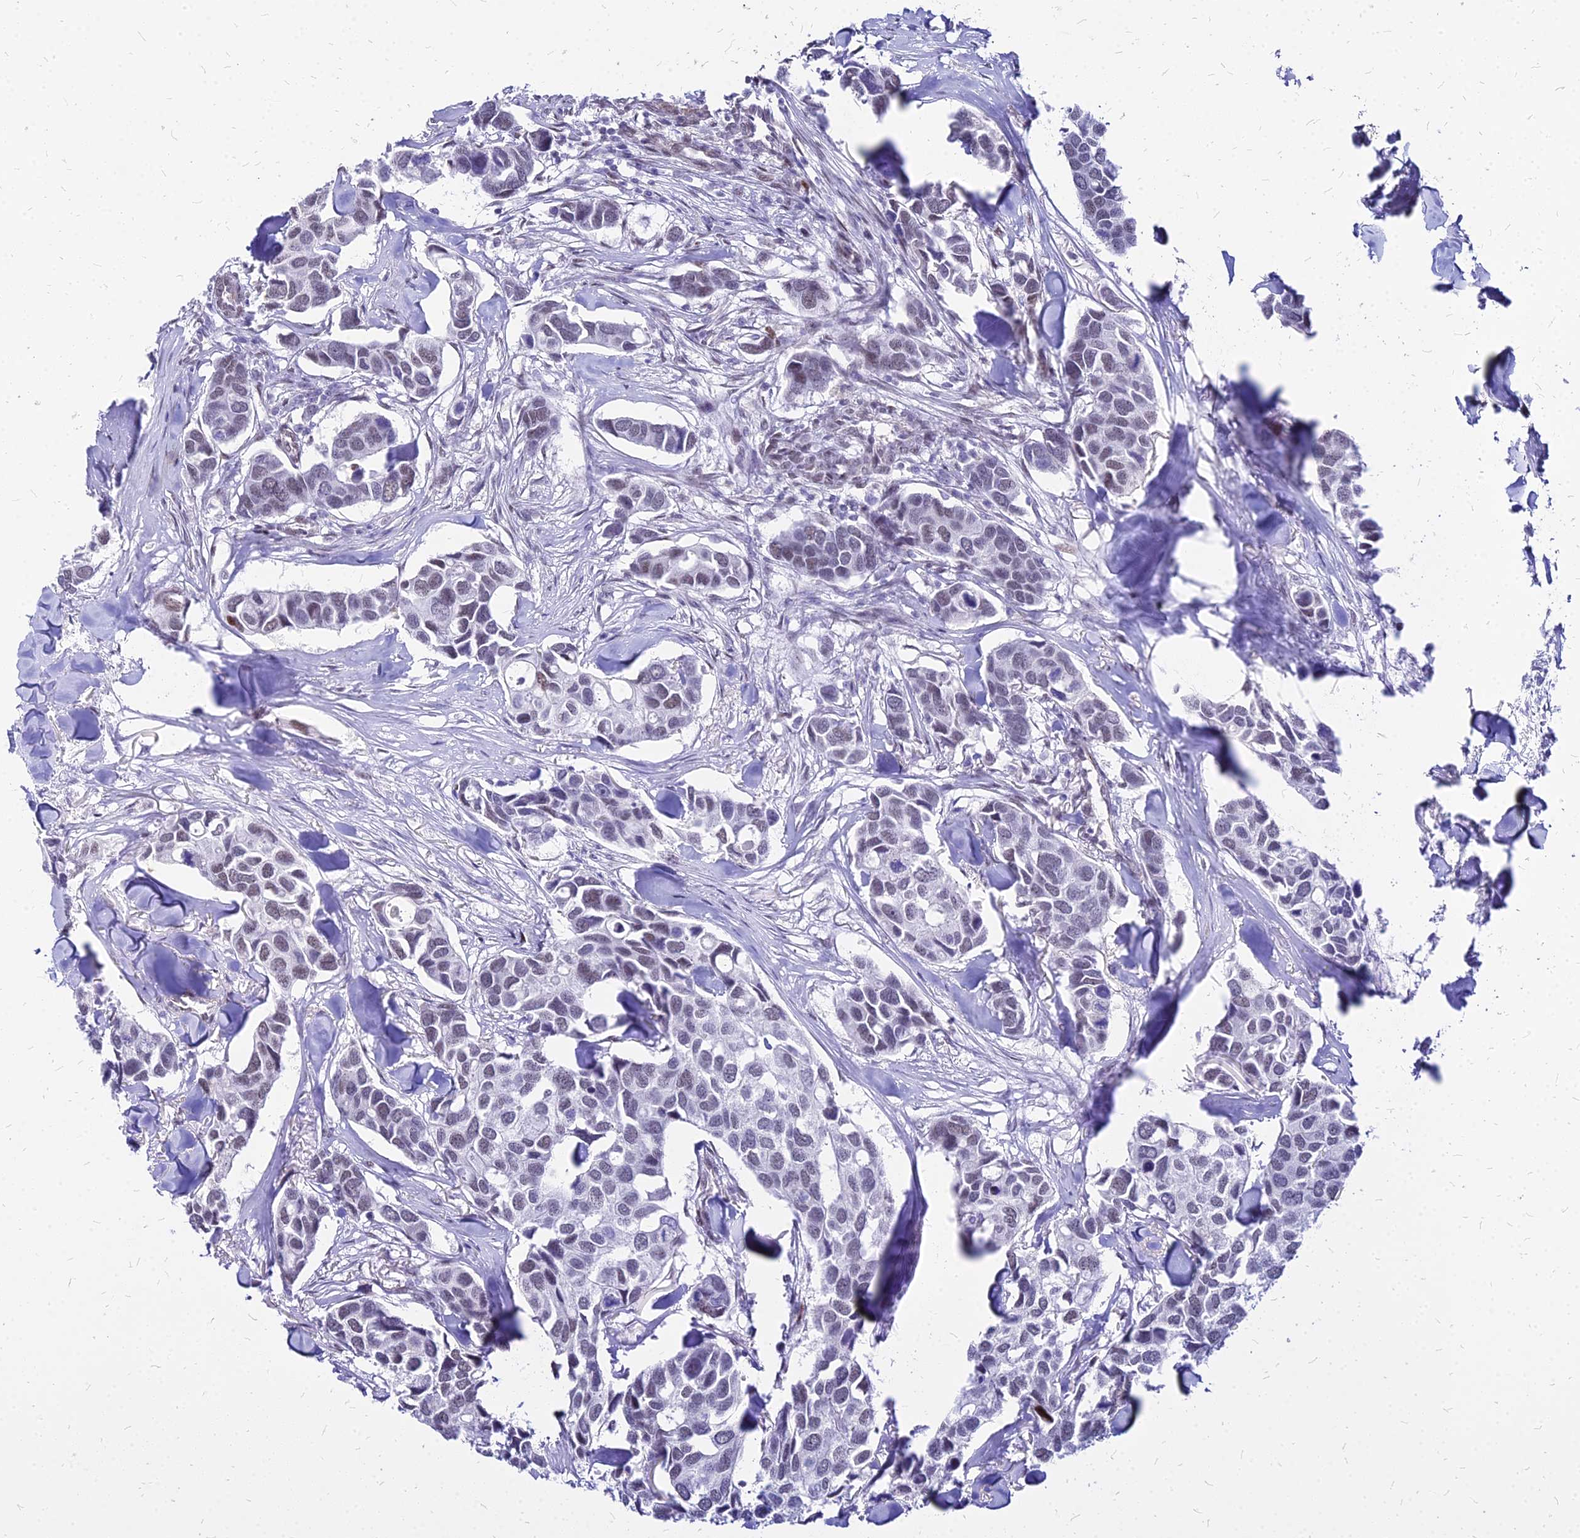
{"staining": {"intensity": "weak", "quantity": "<25%", "location": "nuclear"}, "tissue": "breast cancer", "cell_type": "Tumor cells", "image_type": "cancer", "snomed": [{"axis": "morphology", "description": "Duct carcinoma"}, {"axis": "topography", "description": "Breast"}], "caption": "The micrograph exhibits no staining of tumor cells in breast cancer (intraductal carcinoma).", "gene": "FDX2", "patient": {"sex": "female", "age": 83}}